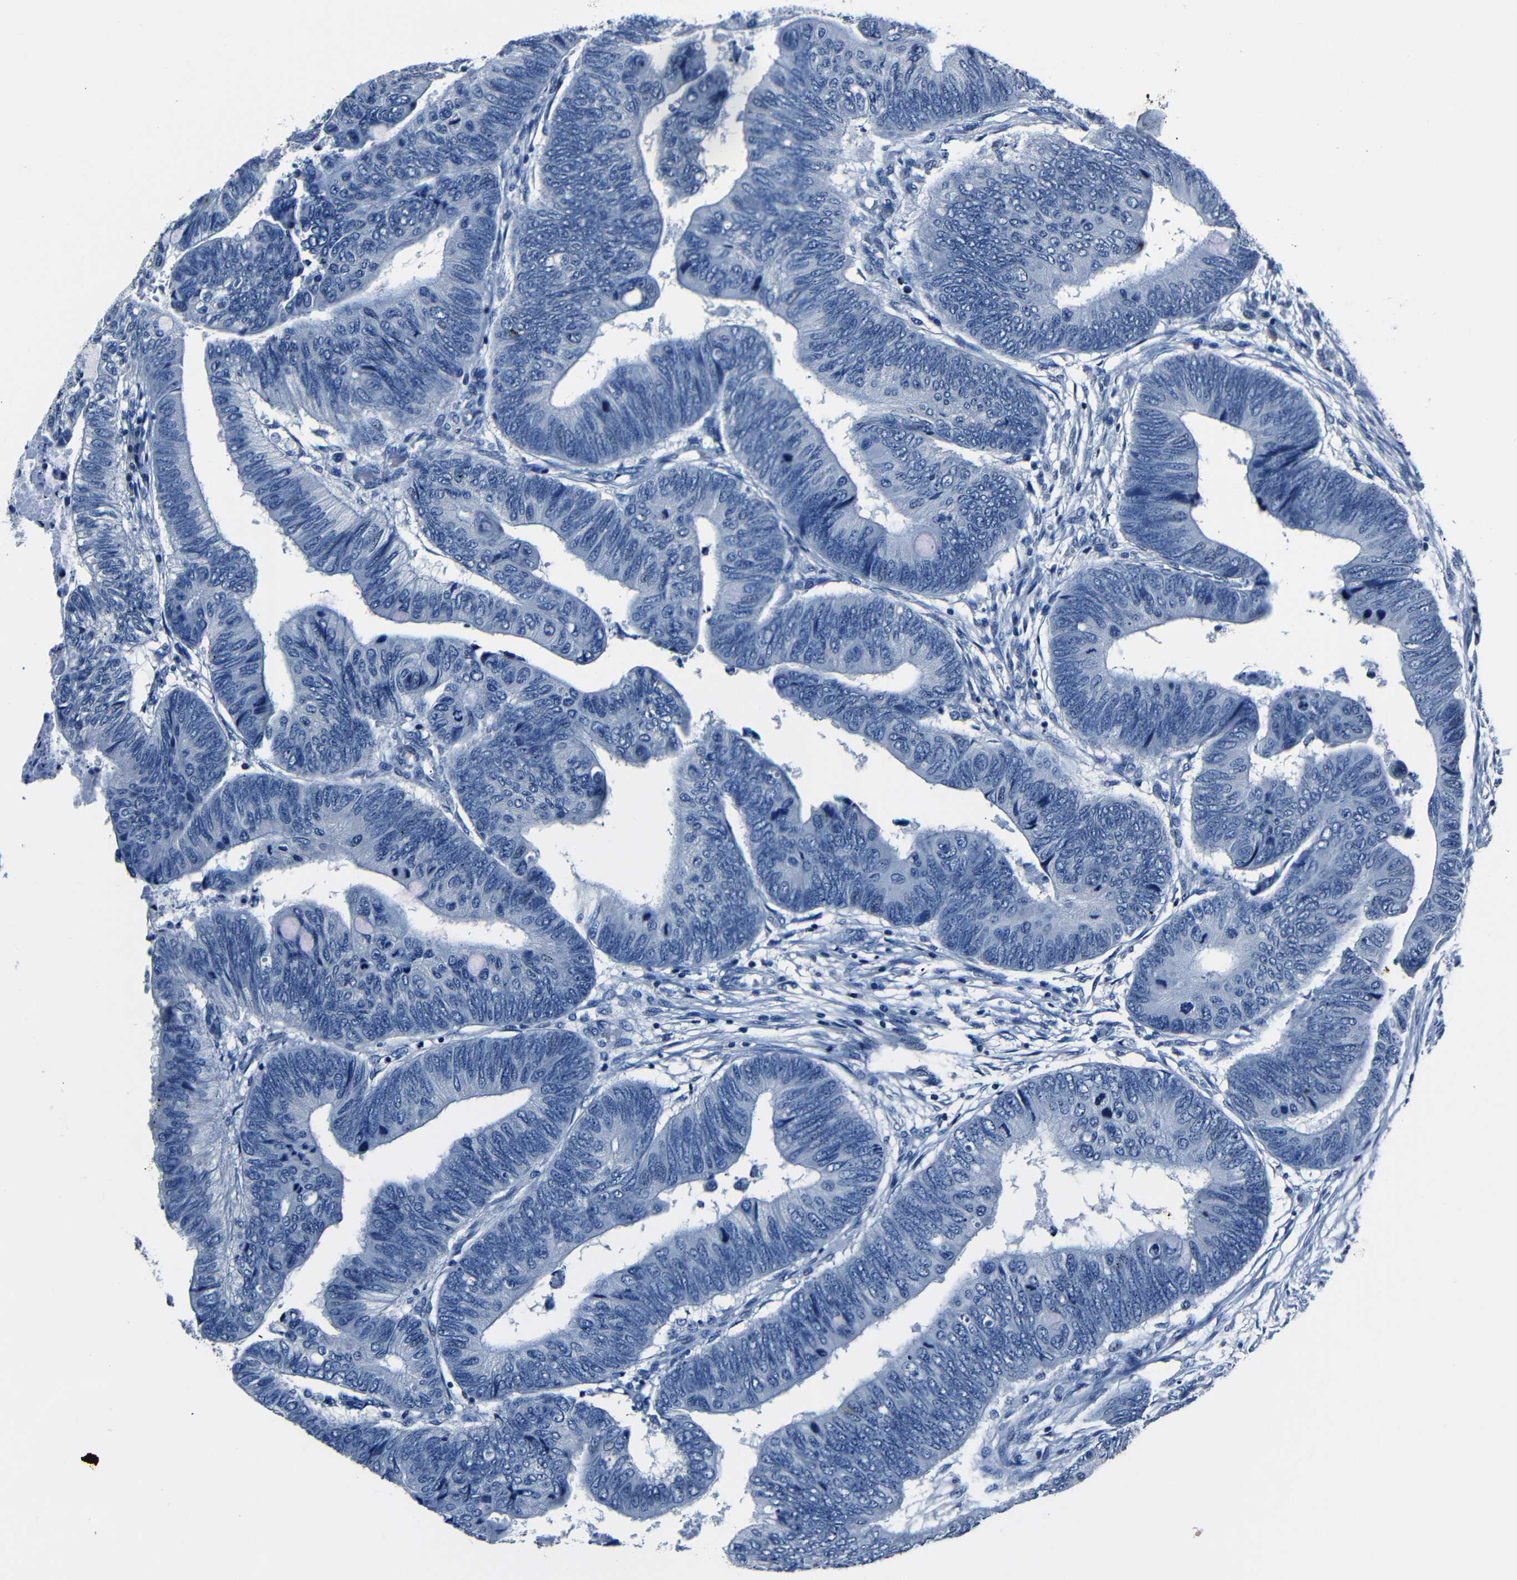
{"staining": {"intensity": "negative", "quantity": "none", "location": "none"}, "tissue": "colorectal cancer", "cell_type": "Tumor cells", "image_type": "cancer", "snomed": [{"axis": "morphology", "description": "Normal tissue, NOS"}, {"axis": "morphology", "description": "Adenocarcinoma, NOS"}, {"axis": "topography", "description": "Rectum"}, {"axis": "topography", "description": "Peripheral nerve tissue"}], "caption": "IHC of colorectal cancer shows no staining in tumor cells.", "gene": "NCMAP", "patient": {"sex": "male", "age": 92}}